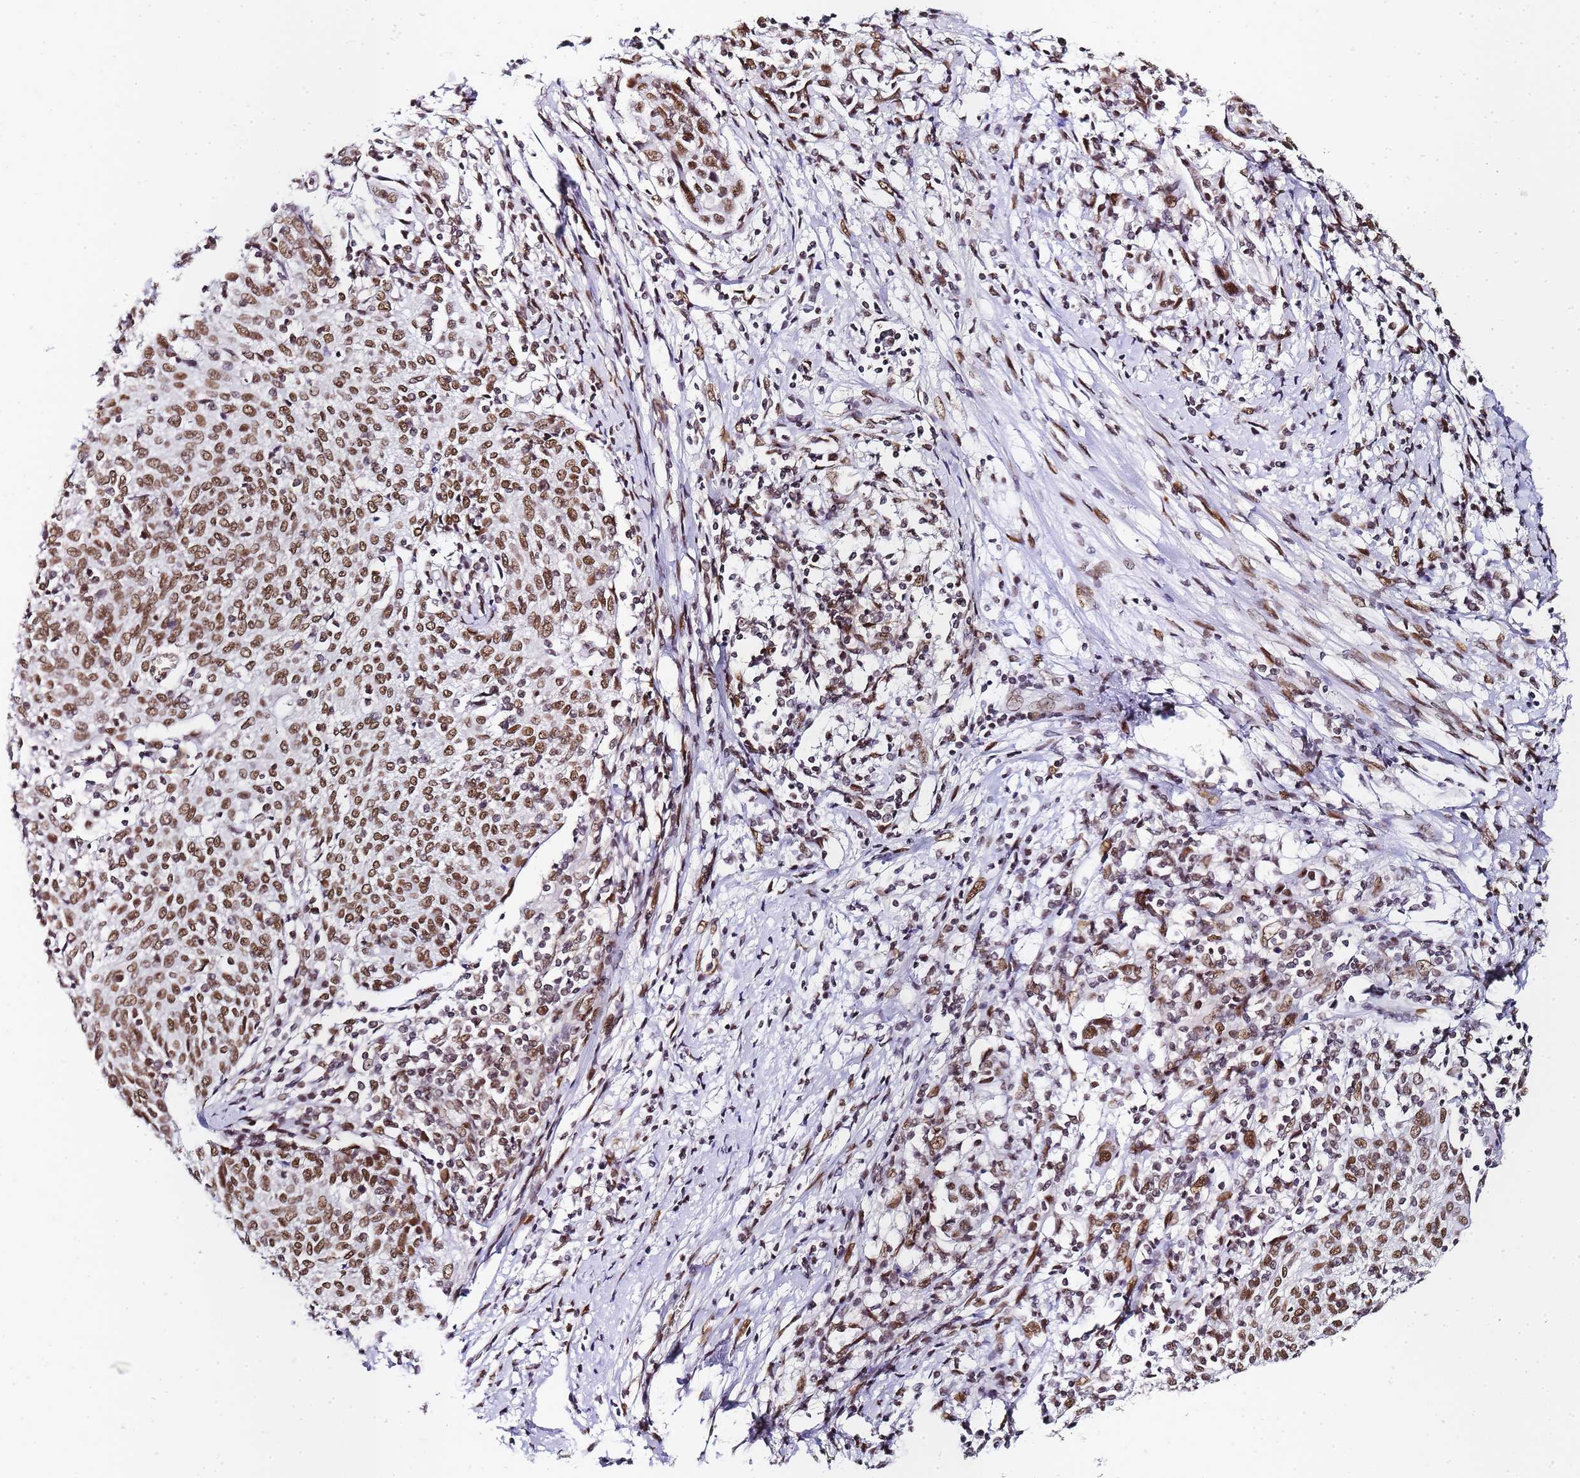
{"staining": {"intensity": "moderate", "quantity": ">75%", "location": "nuclear"}, "tissue": "cervical cancer", "cell_type": "Tumor cells", "image_type": "cancer", "snomed": [{"axis": "morphology", "description": "Squamous cell carcinoma, NOS"}, {"axis": "topography", "description": "Cervix"}], "caption": "Immunohistochemistry micrograph of neoplastic tissue: cervical cancer (squamous cell carcinoma) stained using immunohistochemistry (IHC) demonstrates medium levels of moderate protein expression localized specifically in the nuclear of tumor cells, appearing as a nuclear brown color.", "gene": "POLR1A", "patient": {"sex": "female", "age": 52}}